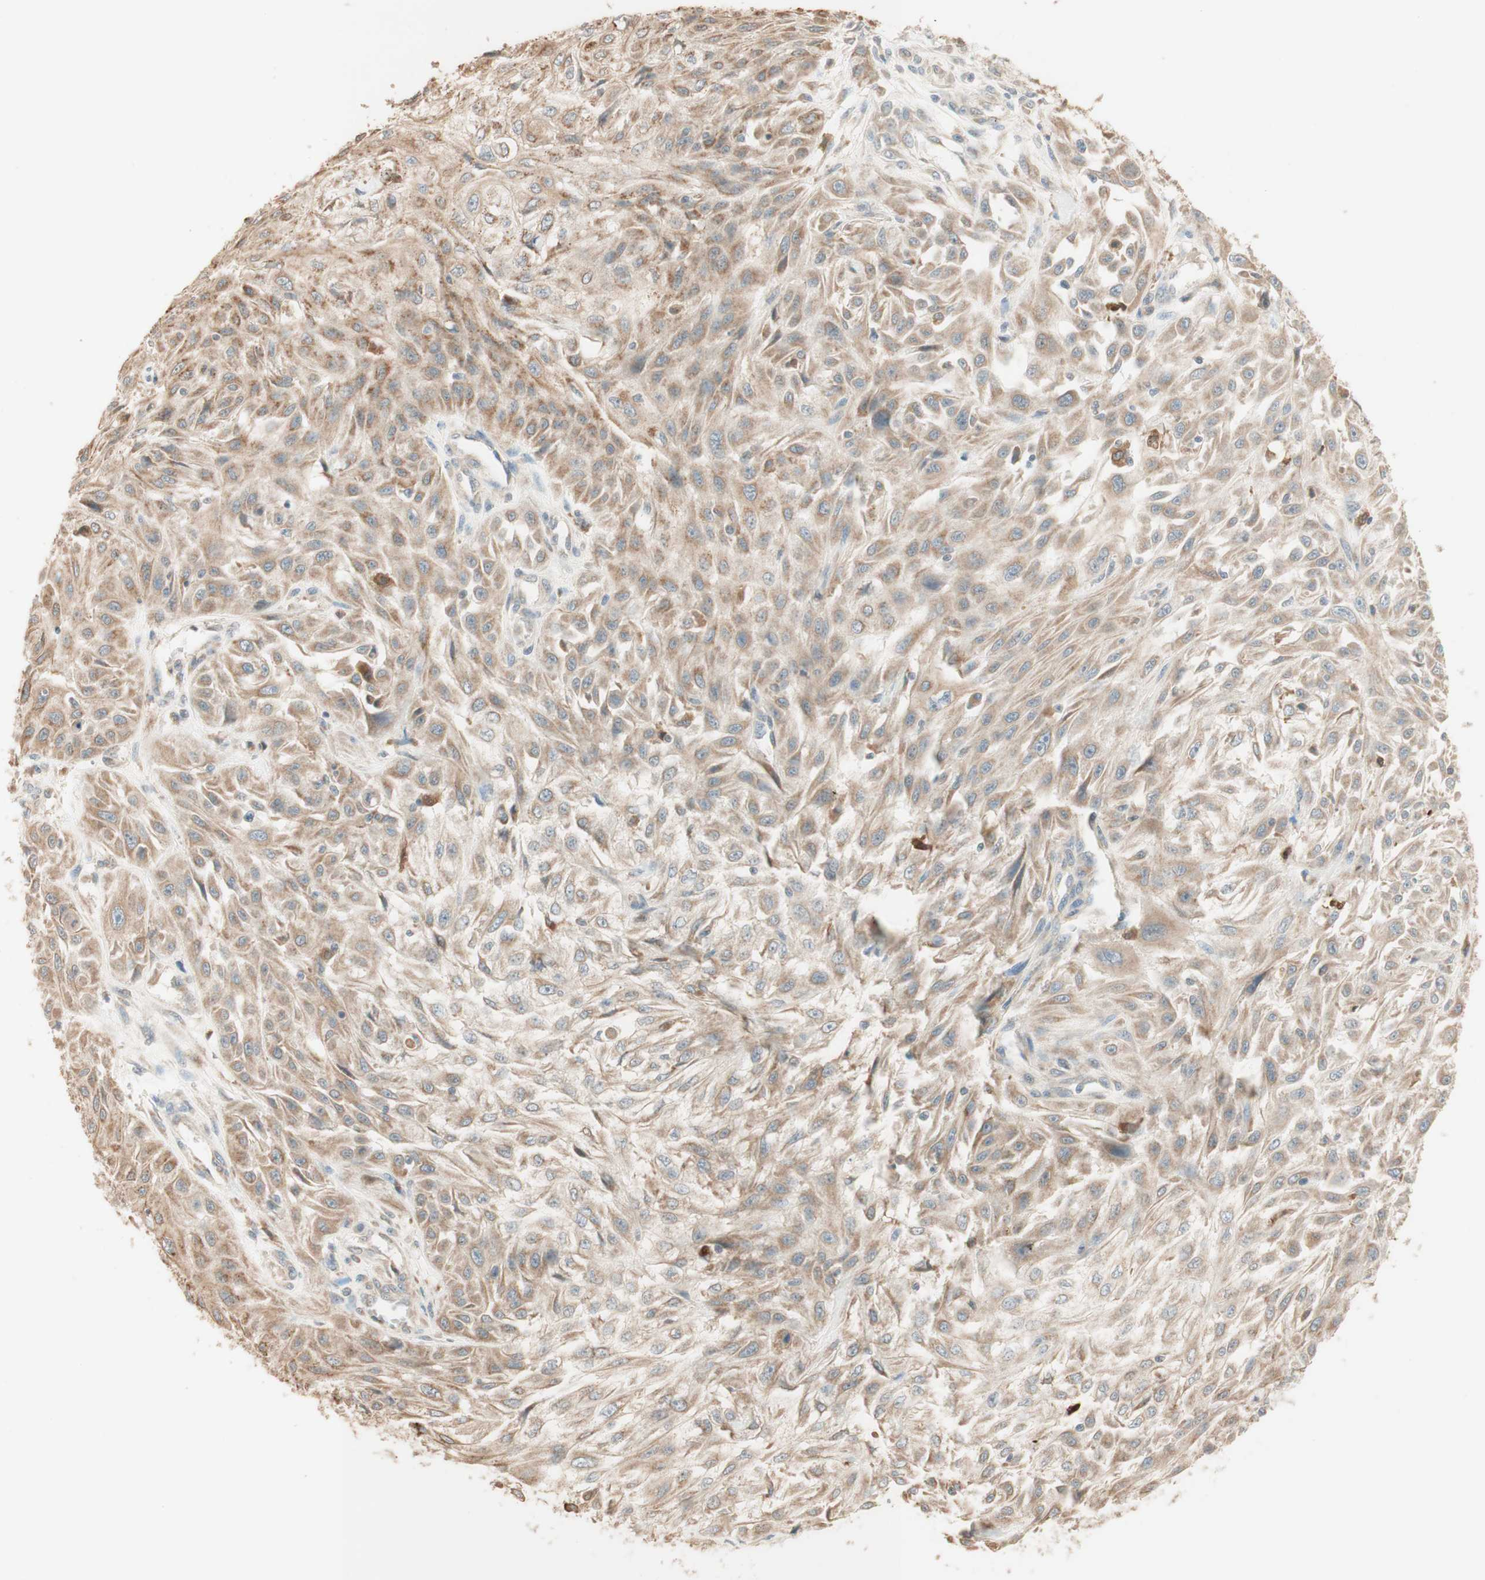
{"staining": {"intensity": "moderate", "quantity": ">75%", "location": "cytoplasmic/membranous"}, "tissue": "skin cancer", "cell_type": "Tumor cells", "image_type": "cancer", "snomed": [{"axis": "morphology", "description": "Squamous cell carcinoma, NOS"}, {"axis": "topography", "description": "Skin"}], "caption": "Skin squamous cell carcinoma stained with a brown dye shows moderate cytoplasmic/membranous positive staining in approximately >75% of tumor cells.", "gene": "CLCN2", "patient": {"sex": "male", "age": 75}}